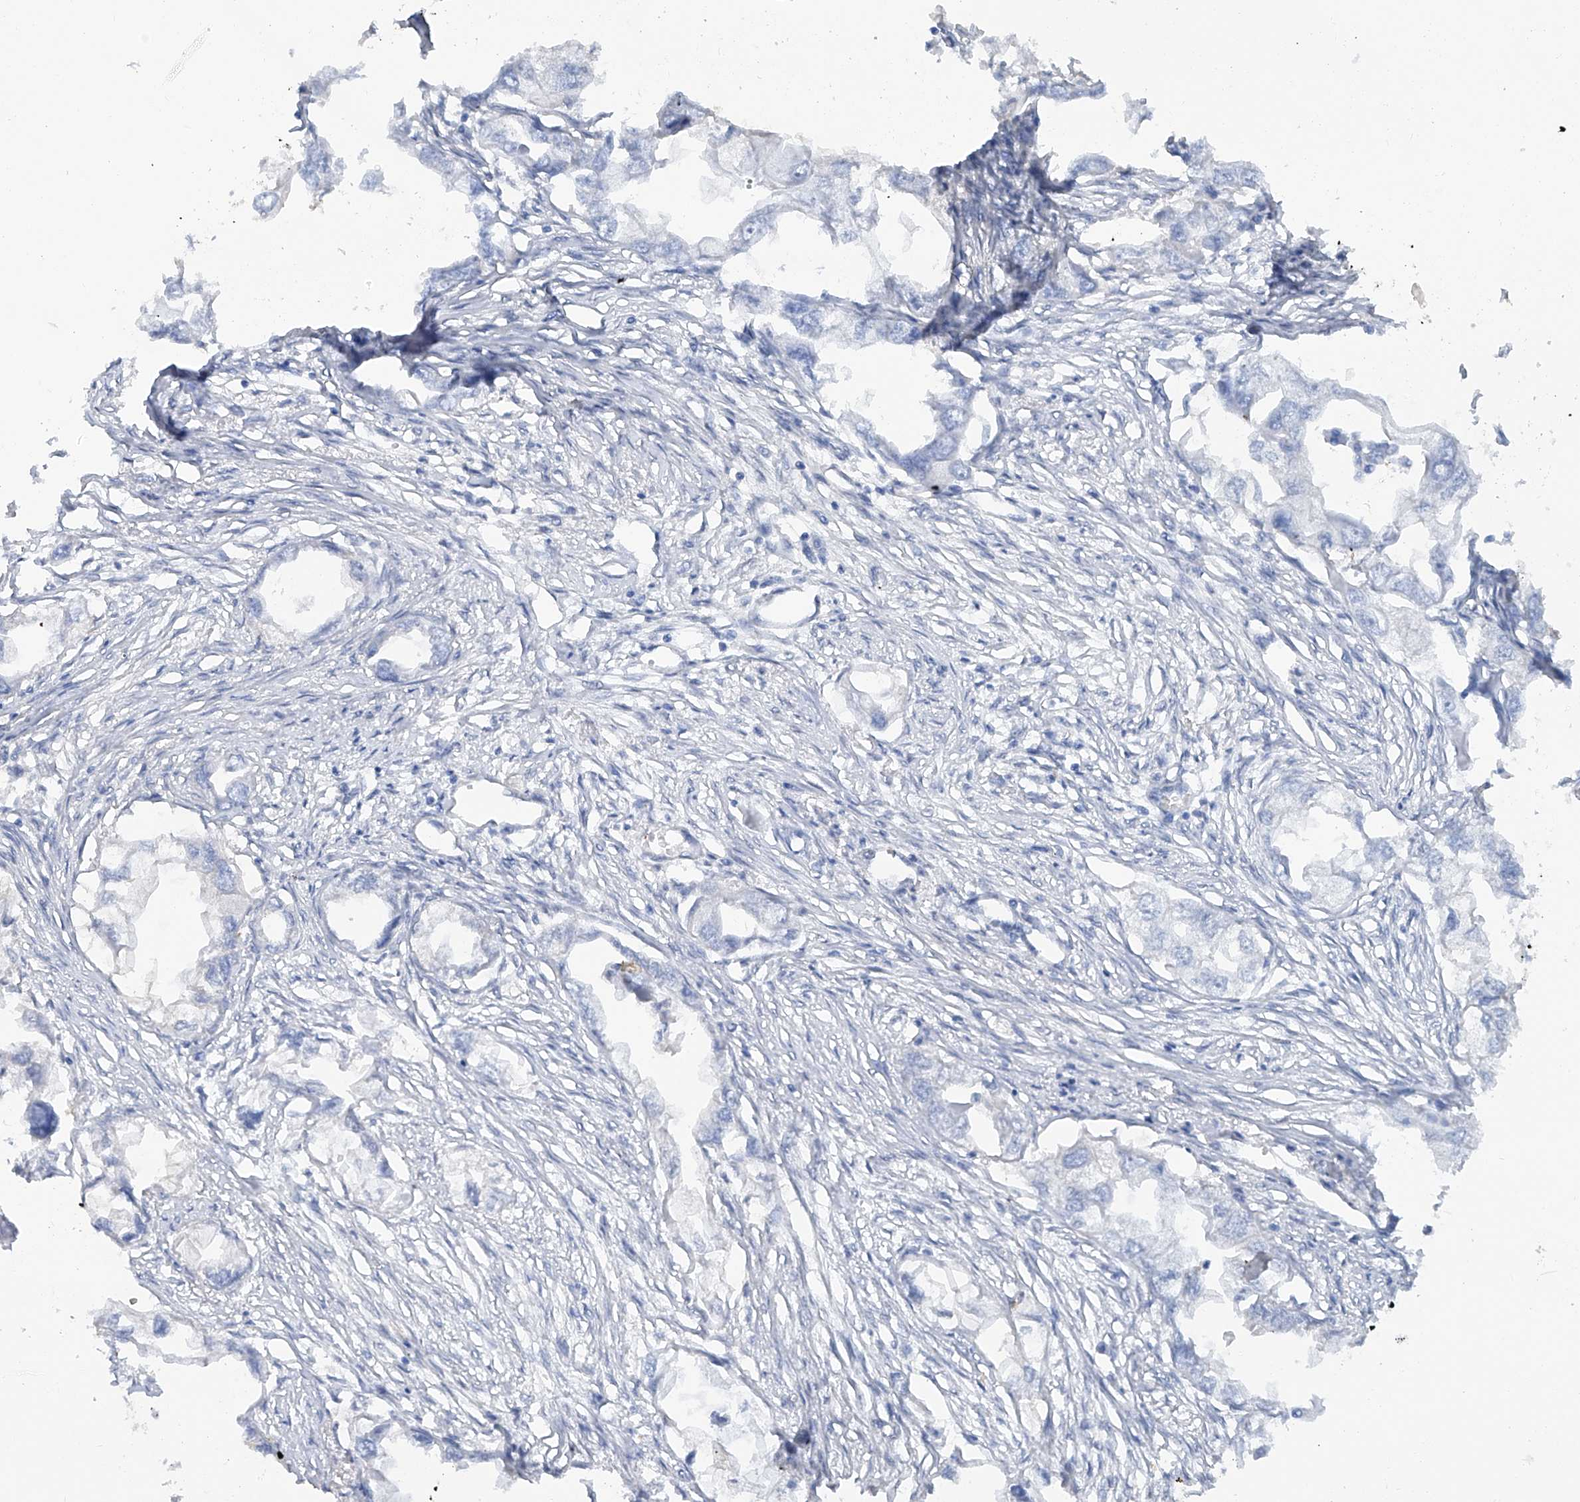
{"staining": {"intensity": "negative", "quantity": "none", "location": "none"}, "tissue": "endometrial cancer", "cell_type": "Tumor cells", "image_type": "cancer", "snomed": [{"axis": "morphology", "description": "Adenocarcinoma, NOS"}, {"axis": "morphology", "description": "Adenocarcinoma, metastatic, NOS"}, {"axis": "topography", "description": "Adipose tissue"}, {"axis": "topography", "description": "Endometrium"}], "caption": "Immunohistochemistry histopathology image of human adenocarcinoma (endometrial) stained for a protein (brown), which reveals no positivity in tumor cells.", "gene": "HAS3", "patient": {"sex": "female", "age": 67}}